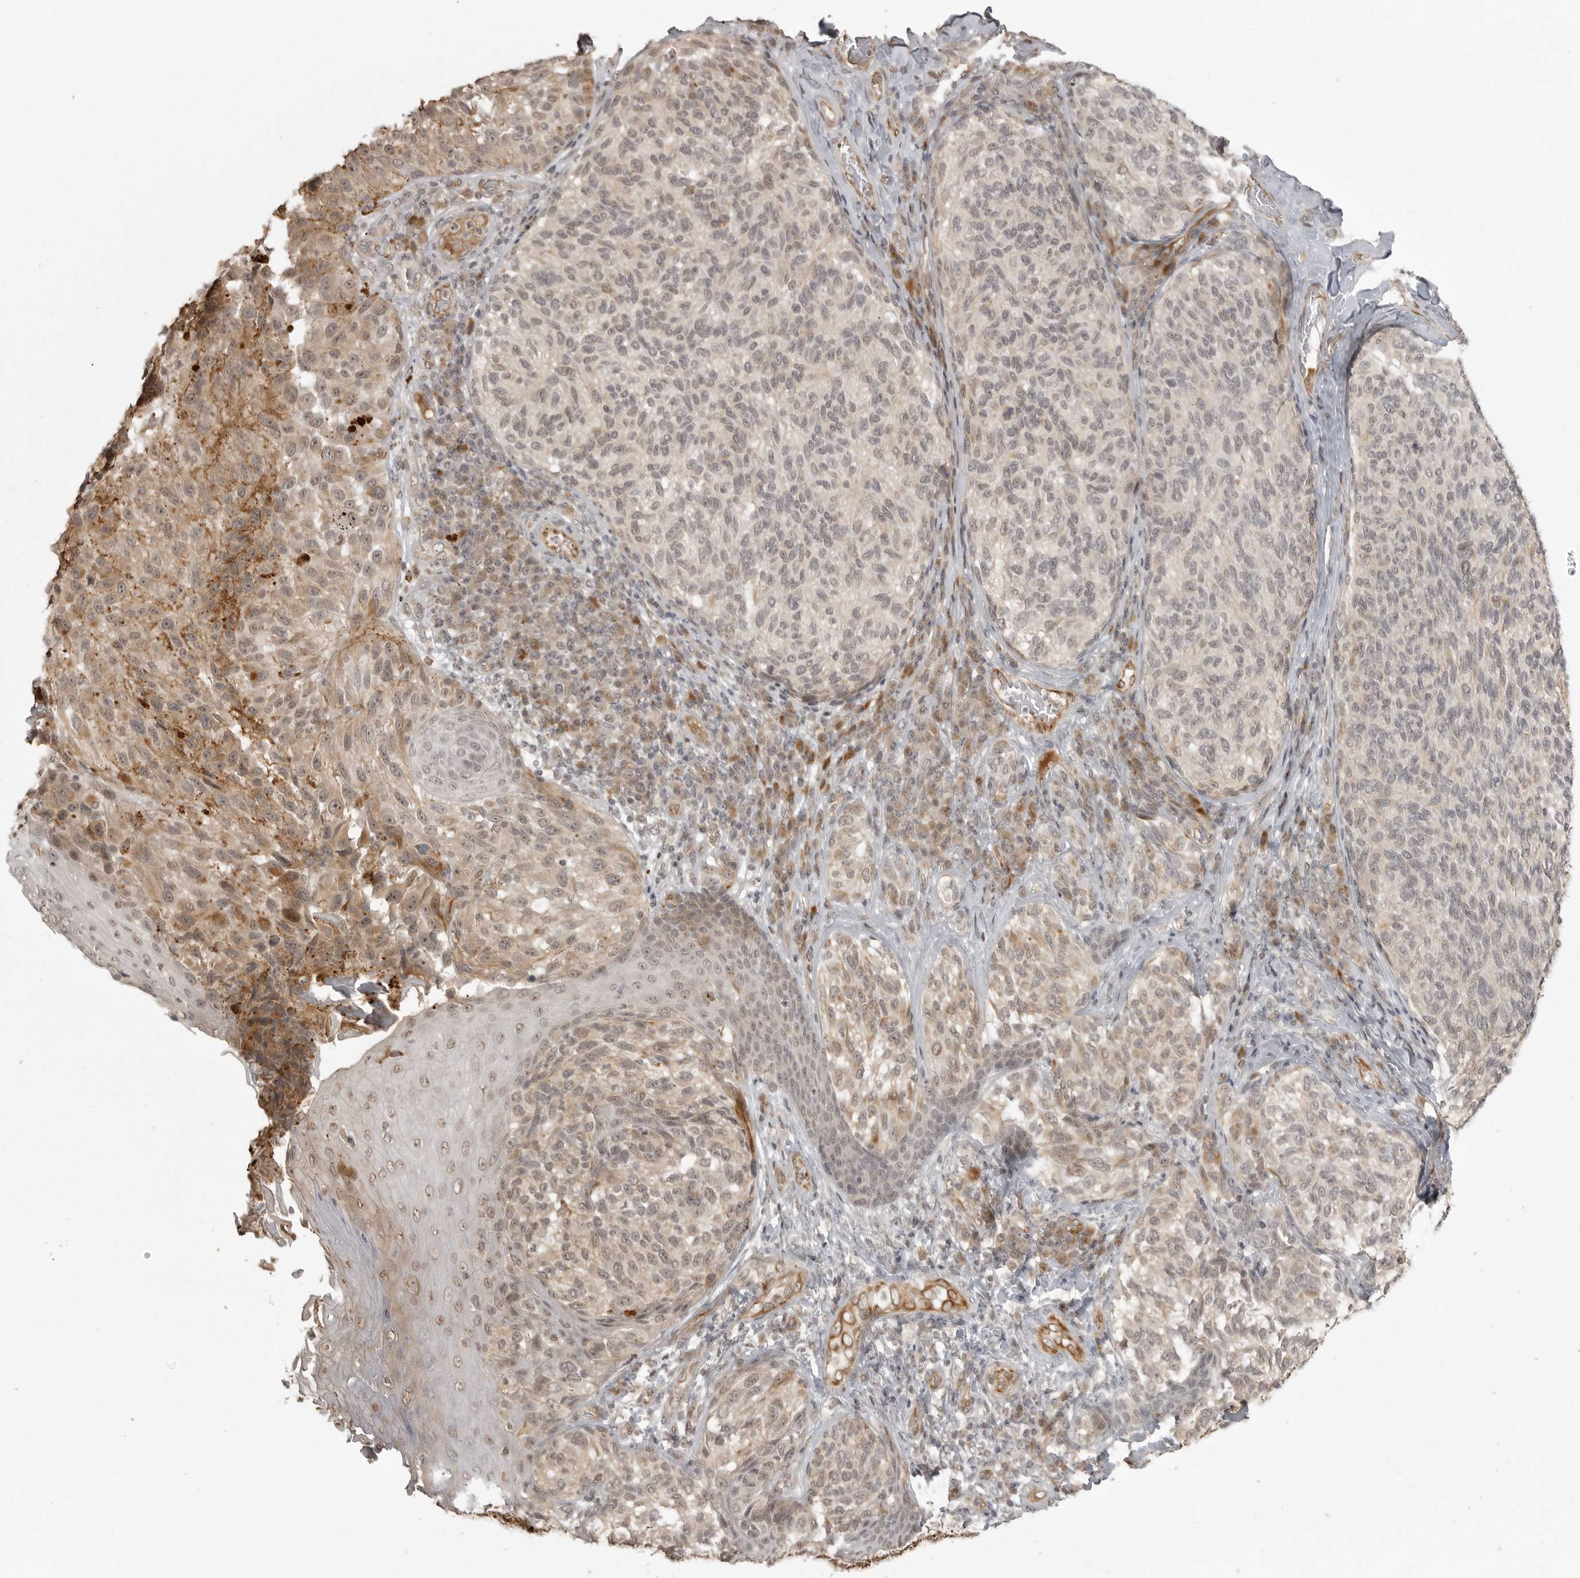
{"staining": {"intensity": "moderate", "quantity": "25%-75%", "location": "cytoplasmic/membranous"}, "tissue": "melanoma", "cell_type": "Tumor cells", "image_type": "cancer", "snomed": [{"axis": "morphology", "description": "Malignant melanoma, NOS"}, {"axis": "topography", "description": "Skin"}], "caption": "A brown stain labels moderate cytoplasmic/membranous expression of a protein in malignant melanoma tumor cells. (IHC, brightfield microscopy, high magnification).", "gene": "SMG8", "patient": {"sex": "female", "age": 73}}